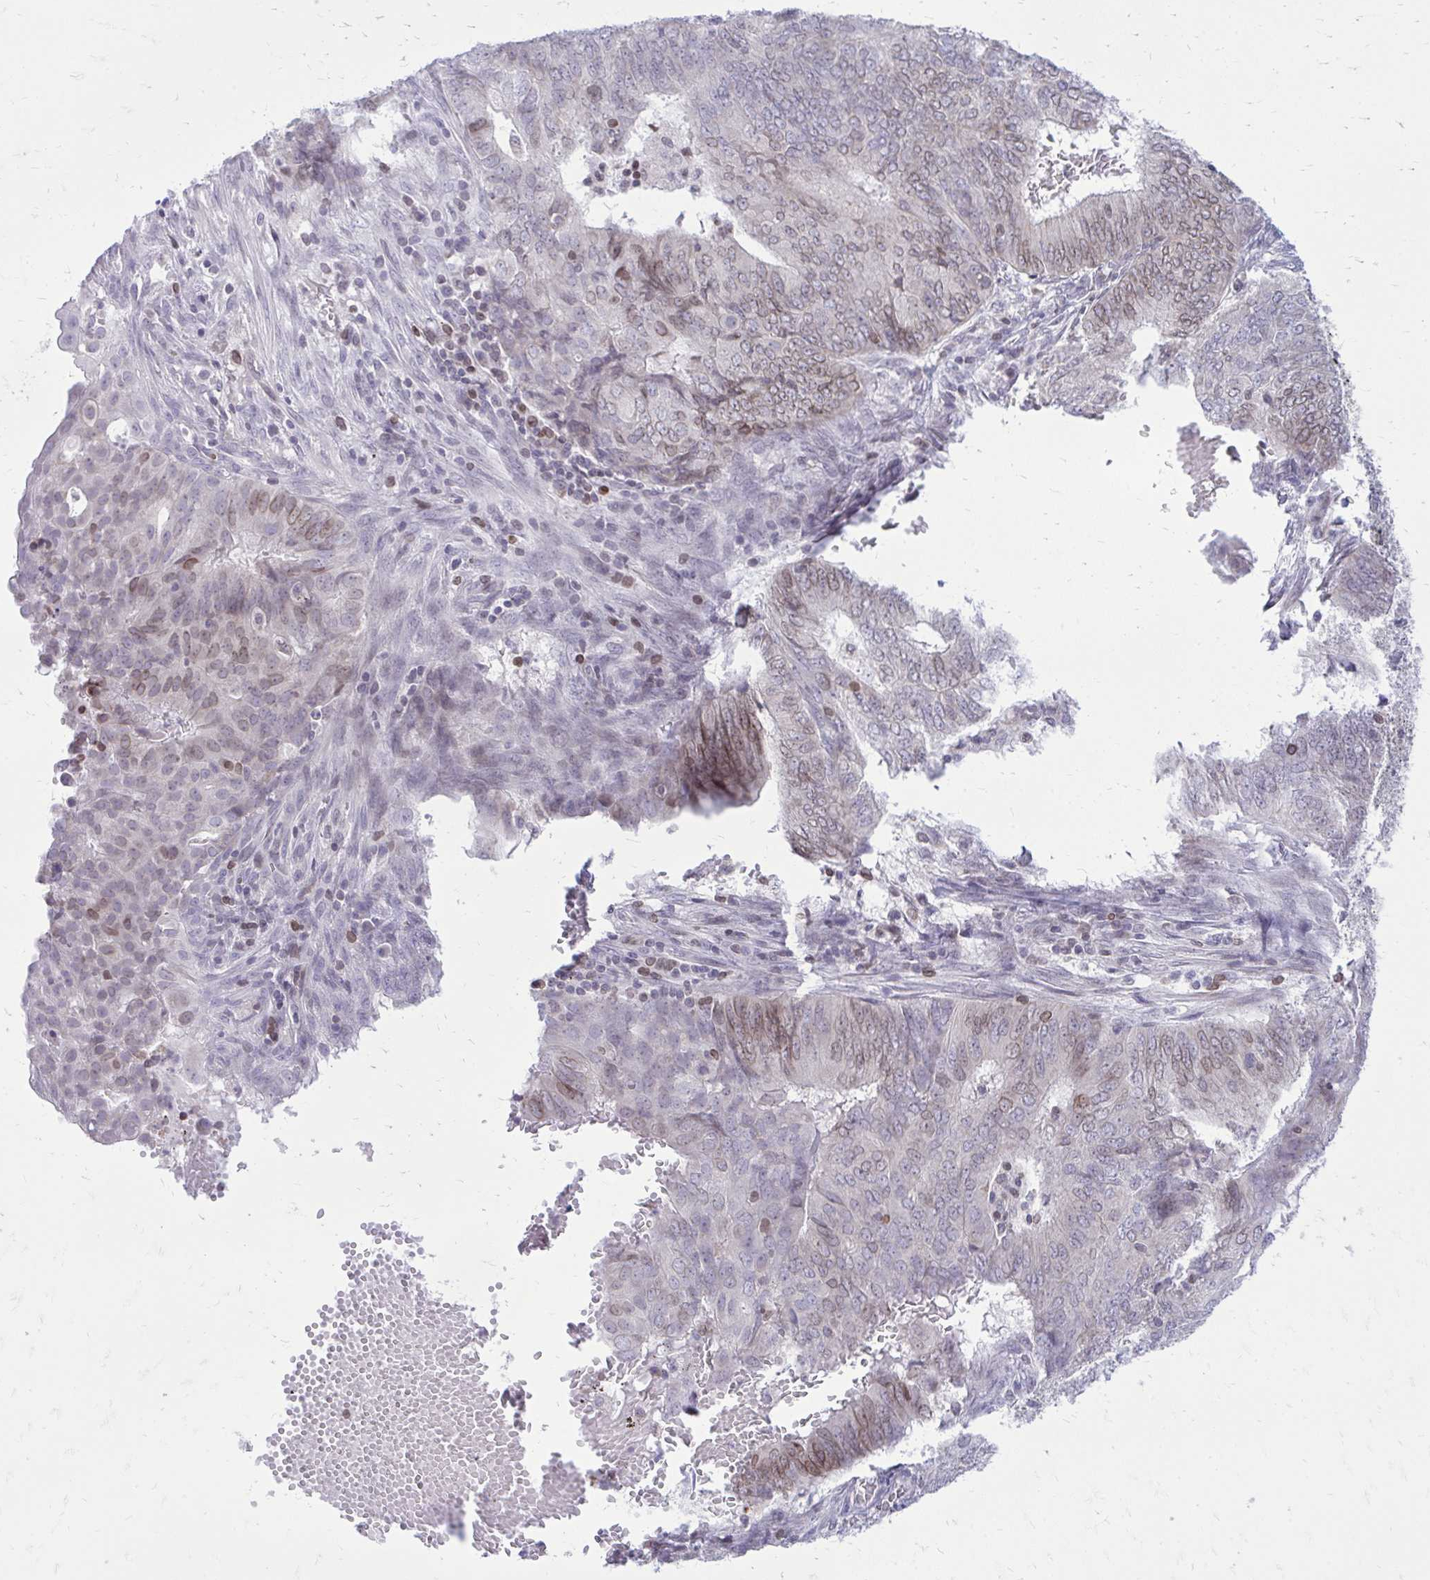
{"staining": {"intensity": "weak", "quantity": "<25%", "location": "cytoplasmic/membranous,nuclear"}, "tissue": "endometrial cancer", "cell_type": "Tumor cells", "image_type": "cancer", "snomed": [{"axis": "morphology", "description": "Adenocarcinoma, NOS"}, {"axis": "topography", "description": "Endometrium"}], "caption": "Endometrial adenocarcinoma stained for a protein using immunohistochemistry displays no expression tumor cells.", "gene": "RPS6KA2", "patient": {"sex": "female", "age": 62}}